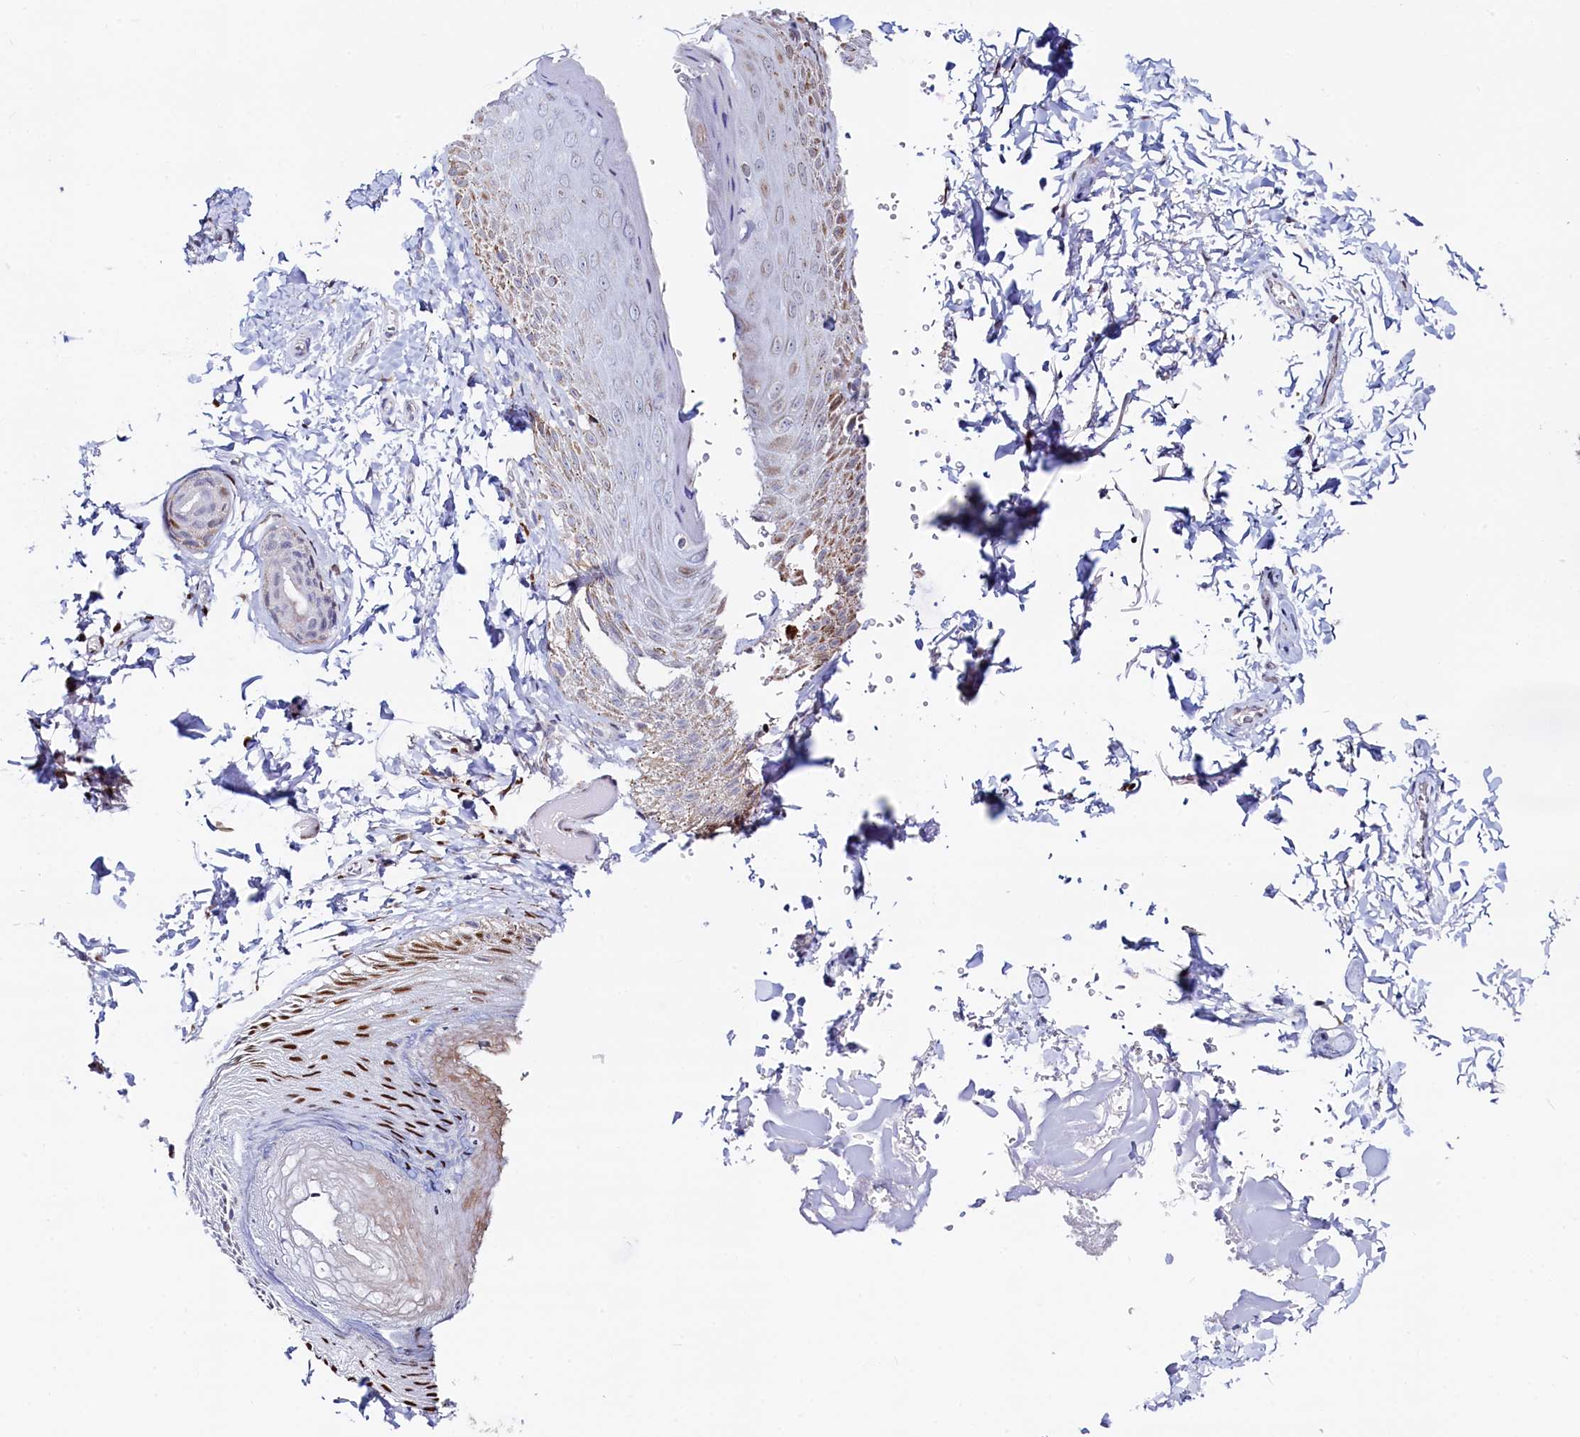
{"staining": {"intensity": "moderate", "quantity": "25%-75%", "location": "cytoplasmic/membranous,nuclear"}, "tissue": "skin", "cell_type": "Epidermal cells", "image_type": "normal", "snomed": [{"axis": "morphology", "description": "Normal tissue, NOS"}, {"axis": "topography", "description": "Anal"}], "caption": "Protein staining of benign skin demonstrates moderate cytoplasmic/membranous,nuclear staining in about 25%-75% of epidermal cells.", "gene": "HDGFL3", "patient": {"sex": "male", "age": 44}}